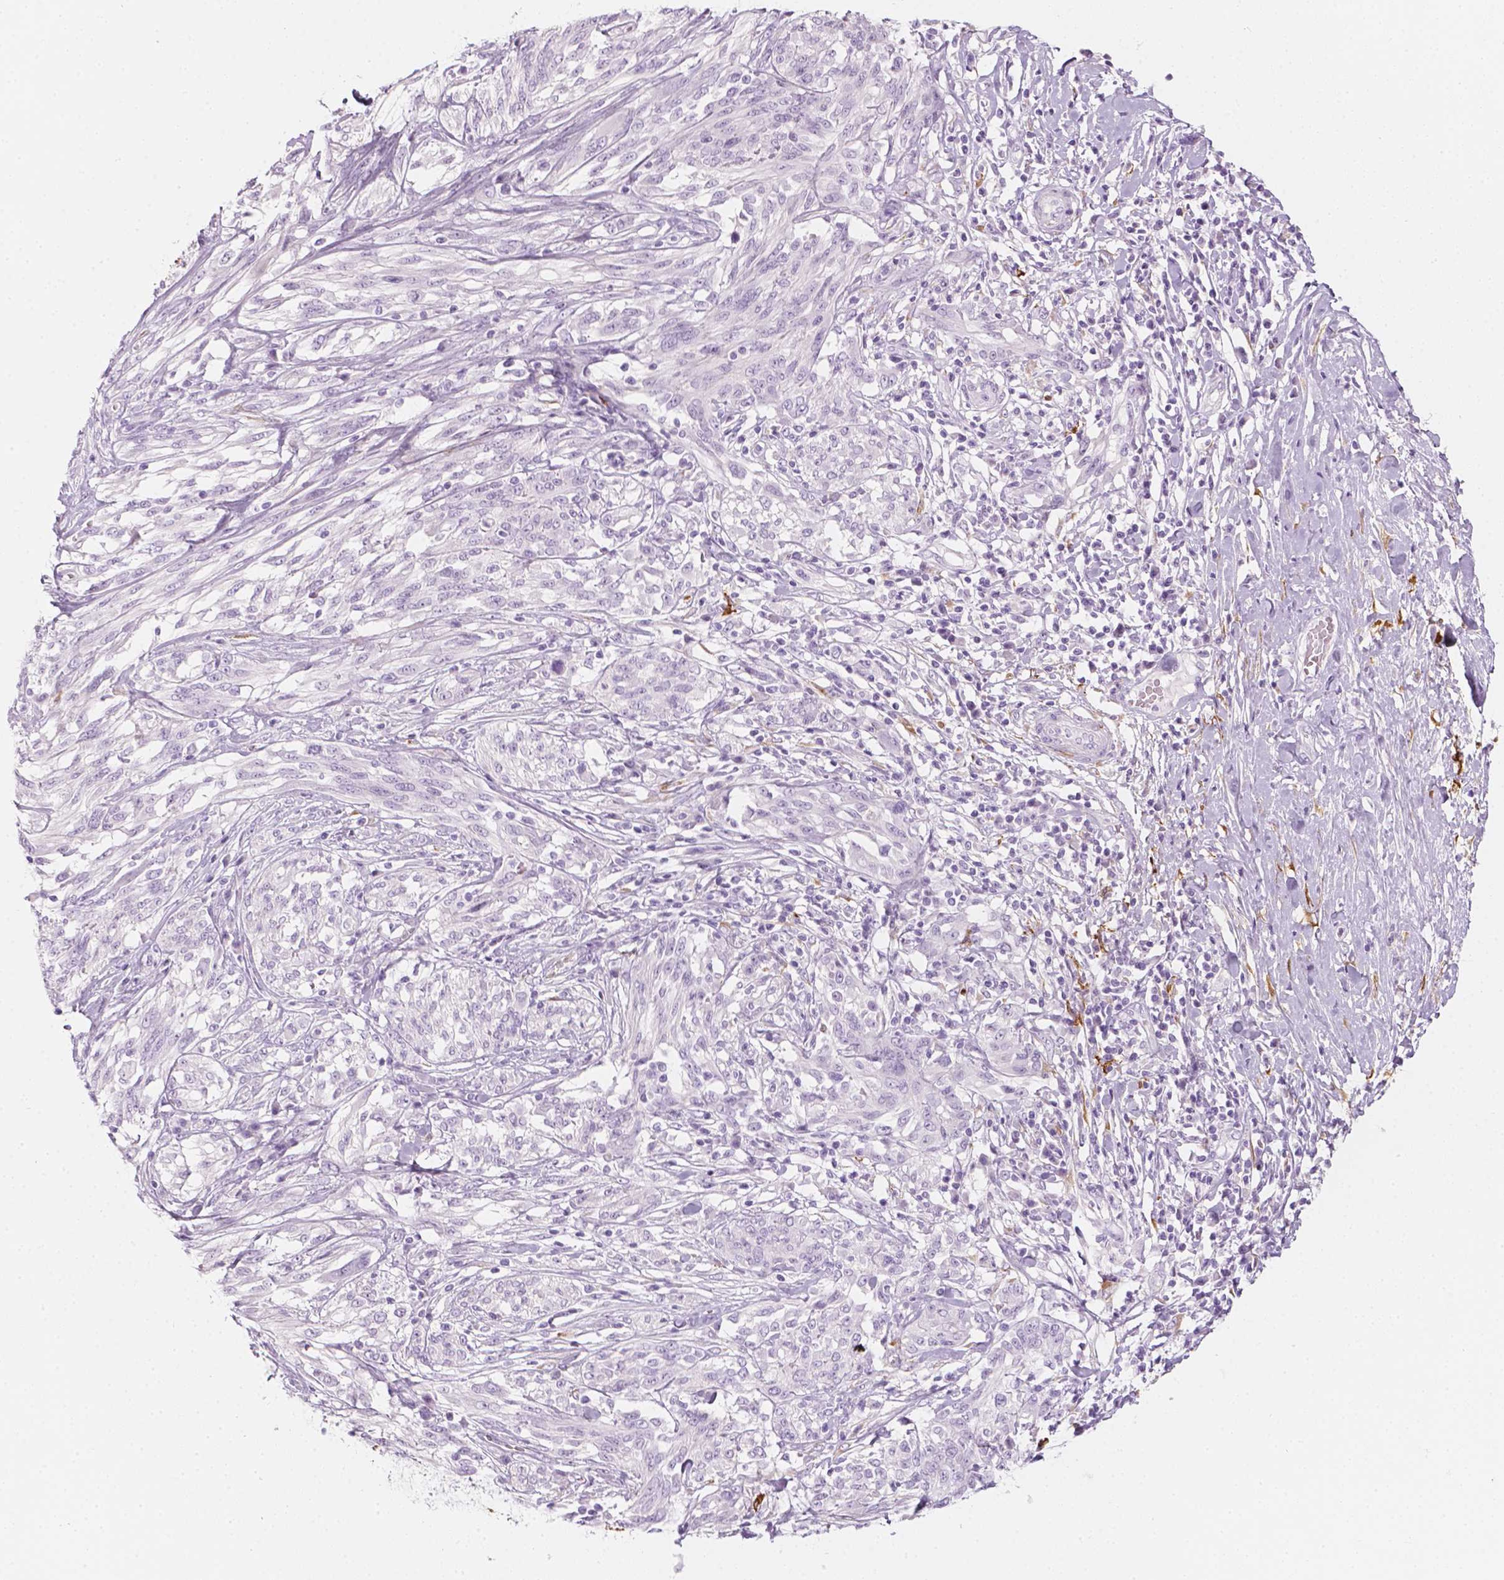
{"staining": {"intensity": "negative", "quantity": "none", "location": "none"}, "tissue": "melanoma", "cell_type": "Tumor cells", "image_type": "cancer", "snomed": [{"axis": "morphology", "description": "Malignant melanoma, NOS"}, {"axis": "topography", "description": "Skin"}], "caption": "Malignant melanoma stained for a protein using immunohistochemistry reveals no positivity tumor cells.", "gene": "CES1", "patient": {"sex": "female", "age": 91}}